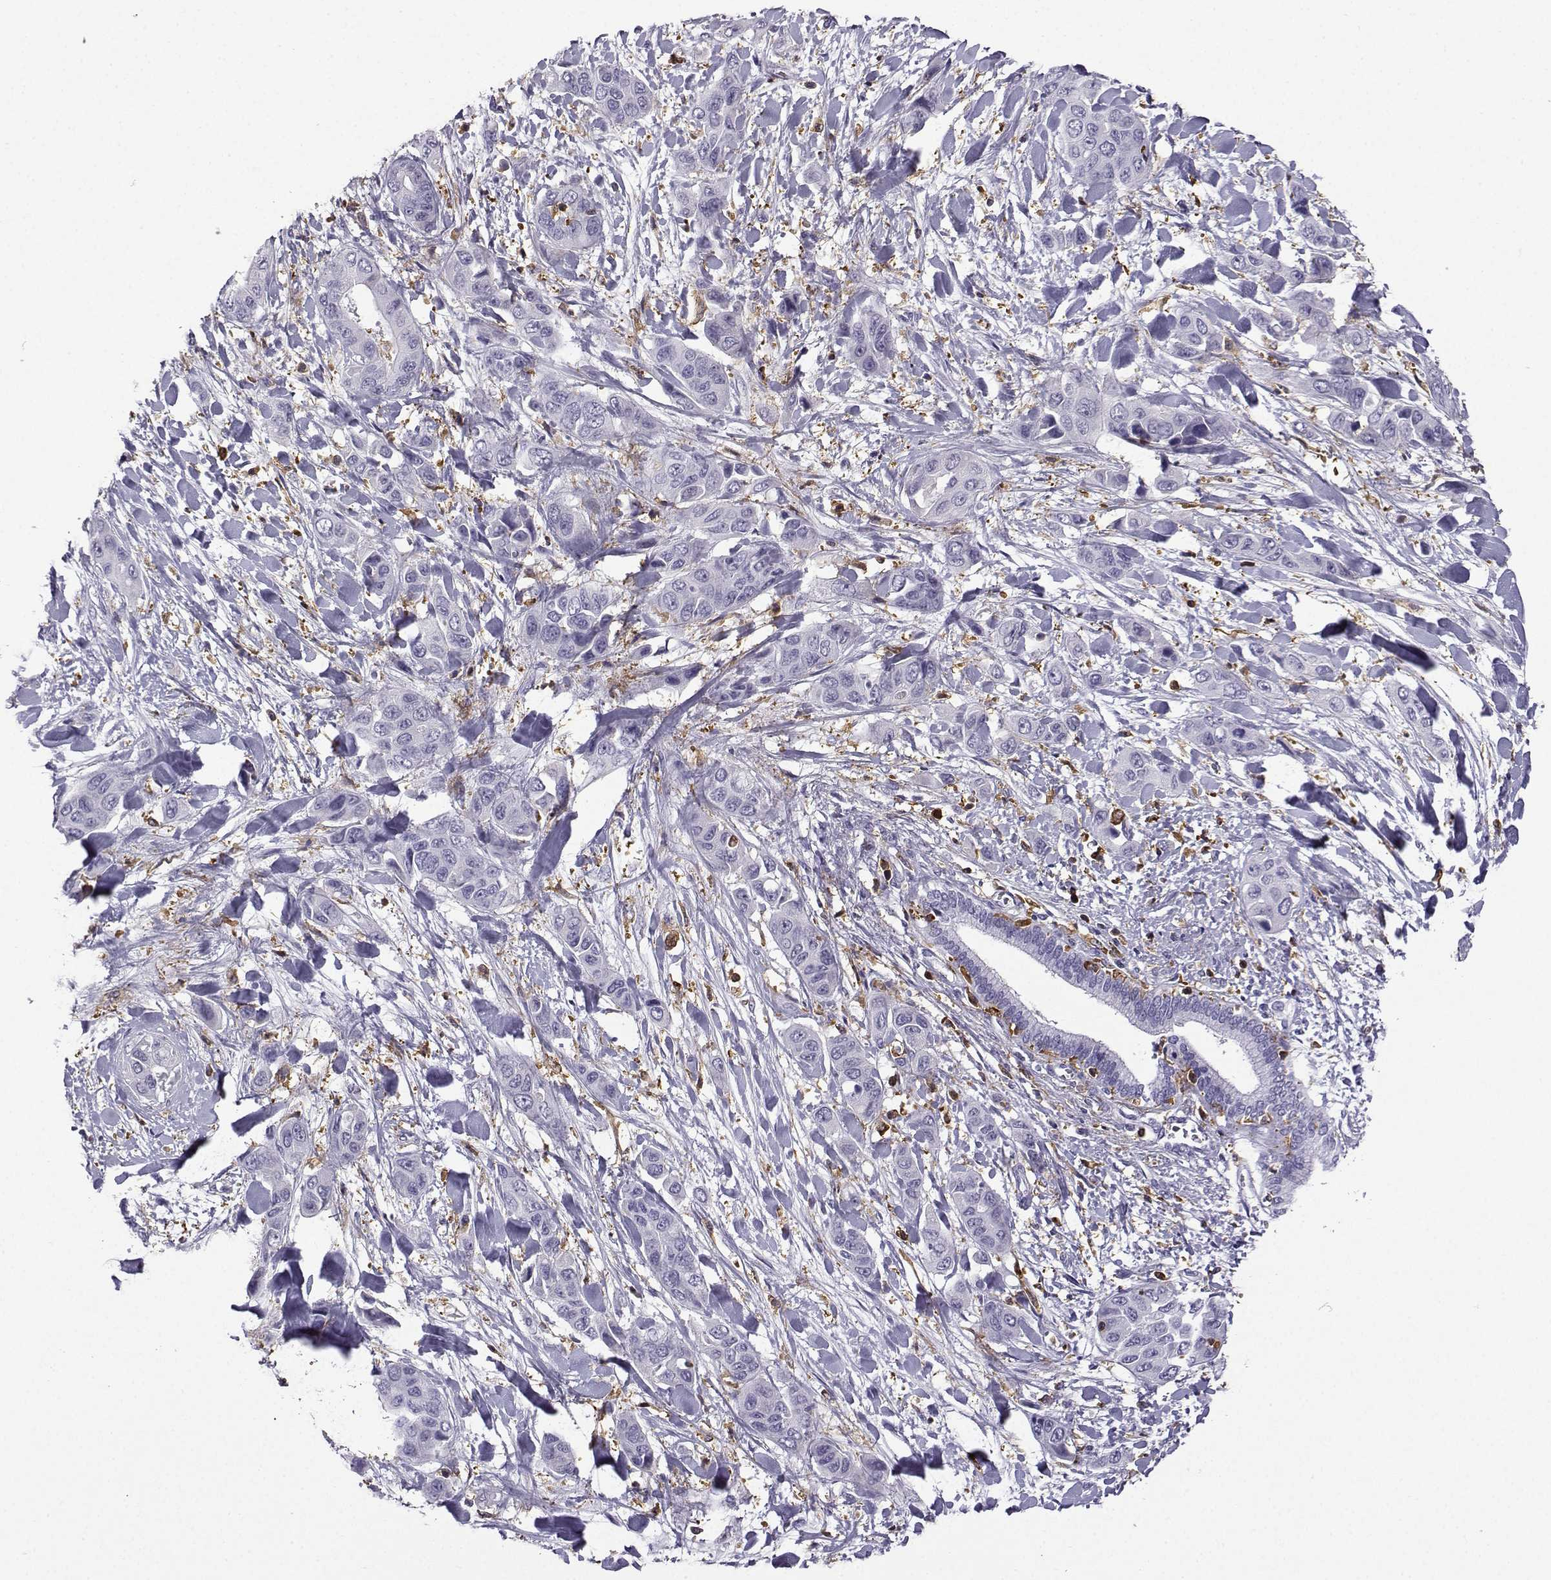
{"staining": {"intensity": "negative", "quantity": "none", "location": "none"}, "tissue": "liver cancer", "cell_type": "Tumor cells", "image_type": "cancer", "snomed": [{"axis": "morphology", "description": "Cholangiocarcinoma"}, {"axis": "topography", "description": "Liver"}], "caption": "The IHC image has no significant staining in tumor cells of liver cholangiocarcinoma tissue.", "gene": "DOCK10", "patient": {"sex": "female", "age": 52}}